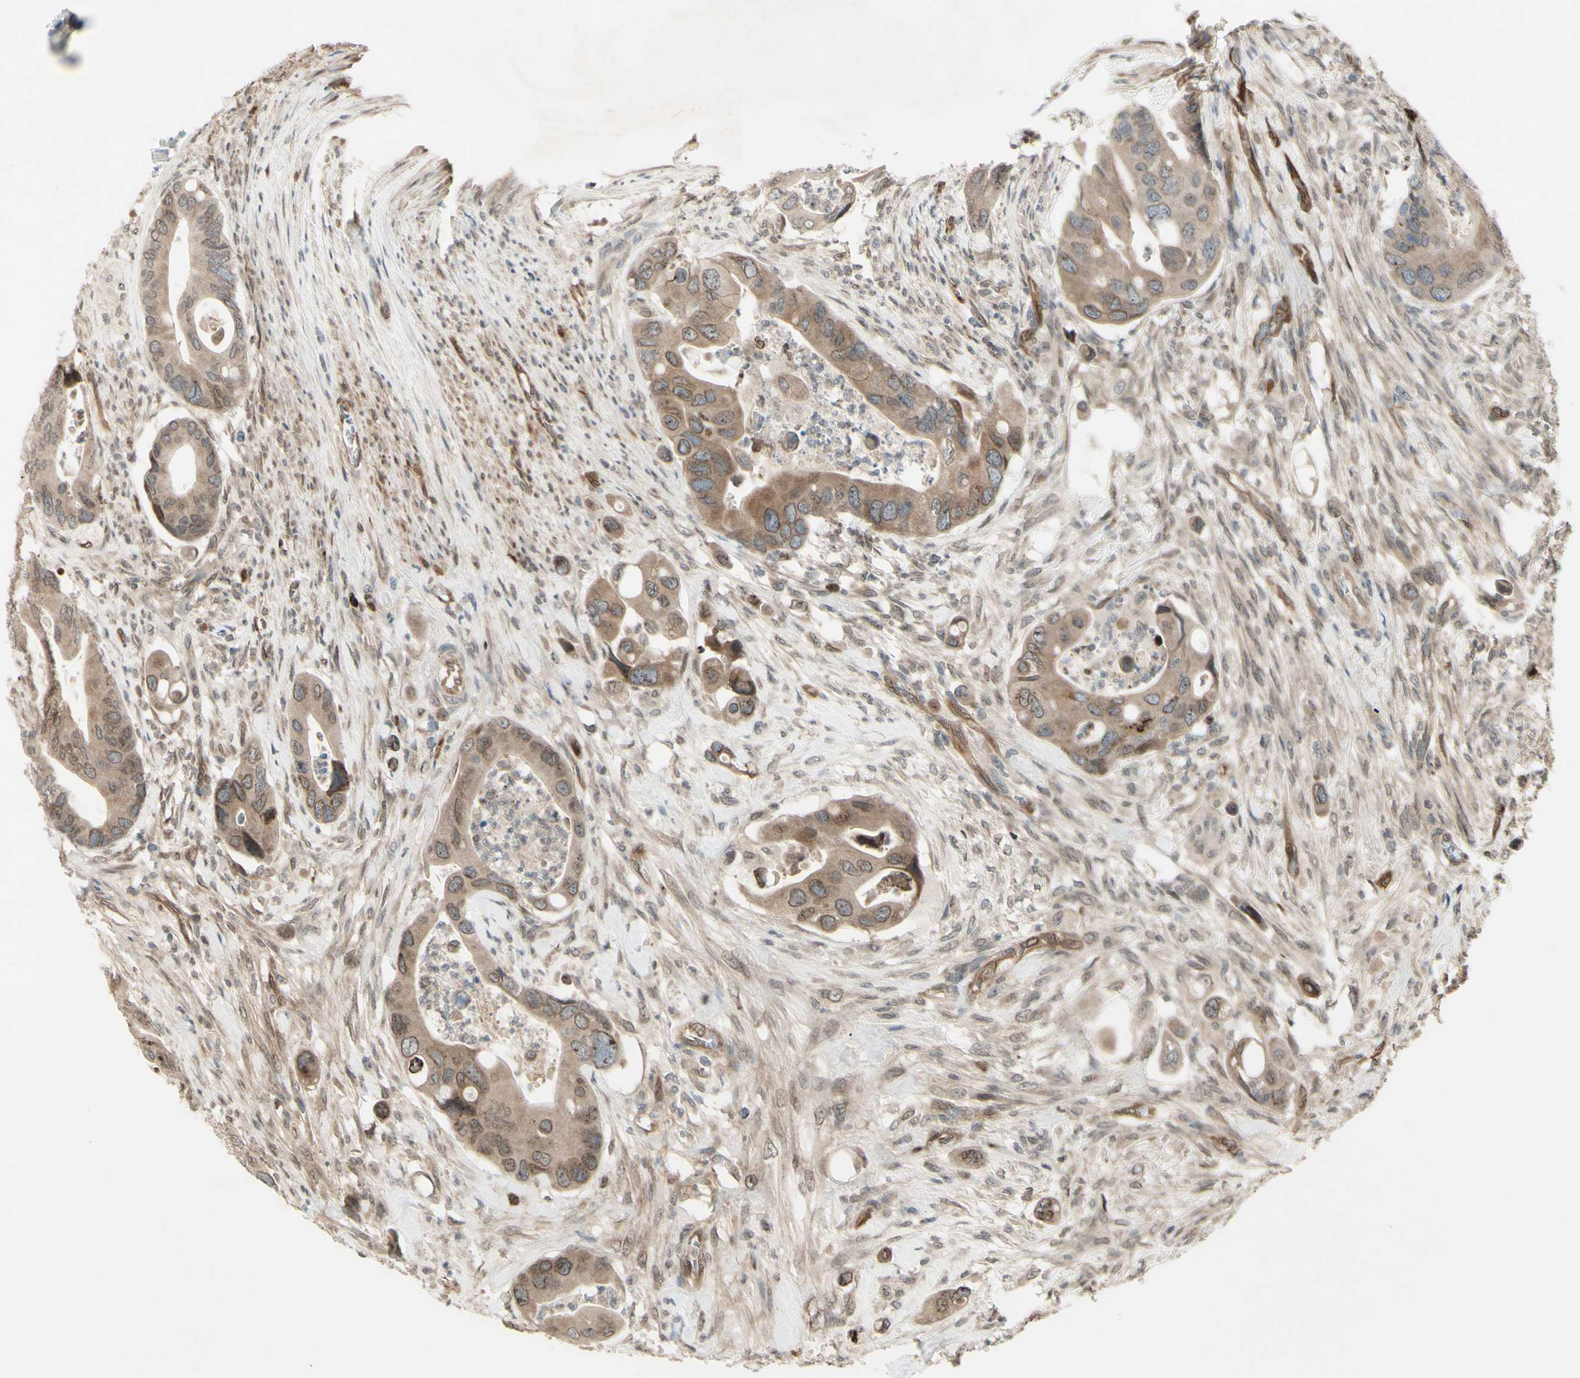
{"staining": {"intensity": "weak", "quantity": ">75%", "location": "cytoplasmic/membranous,nuclear"}, "tissue": "colorectal cancer", "cell_type": "Tumor cells", "image_type": "cancer", "snomed": [{"axis": "morphology", "description": "Adenocarcinoma, NOS"}, {"axis": "topography", "description": "Rectum"}], "caption": "A low amount of weak cytoplasmic/membranous and nuclear expression is present in about >75% of tumor cells in colorectal cancer tissue. (IHC, brightfield microscopy, high magnification).", "gene": "MLF2", "patient": {"sex": "female", "age": 57}}